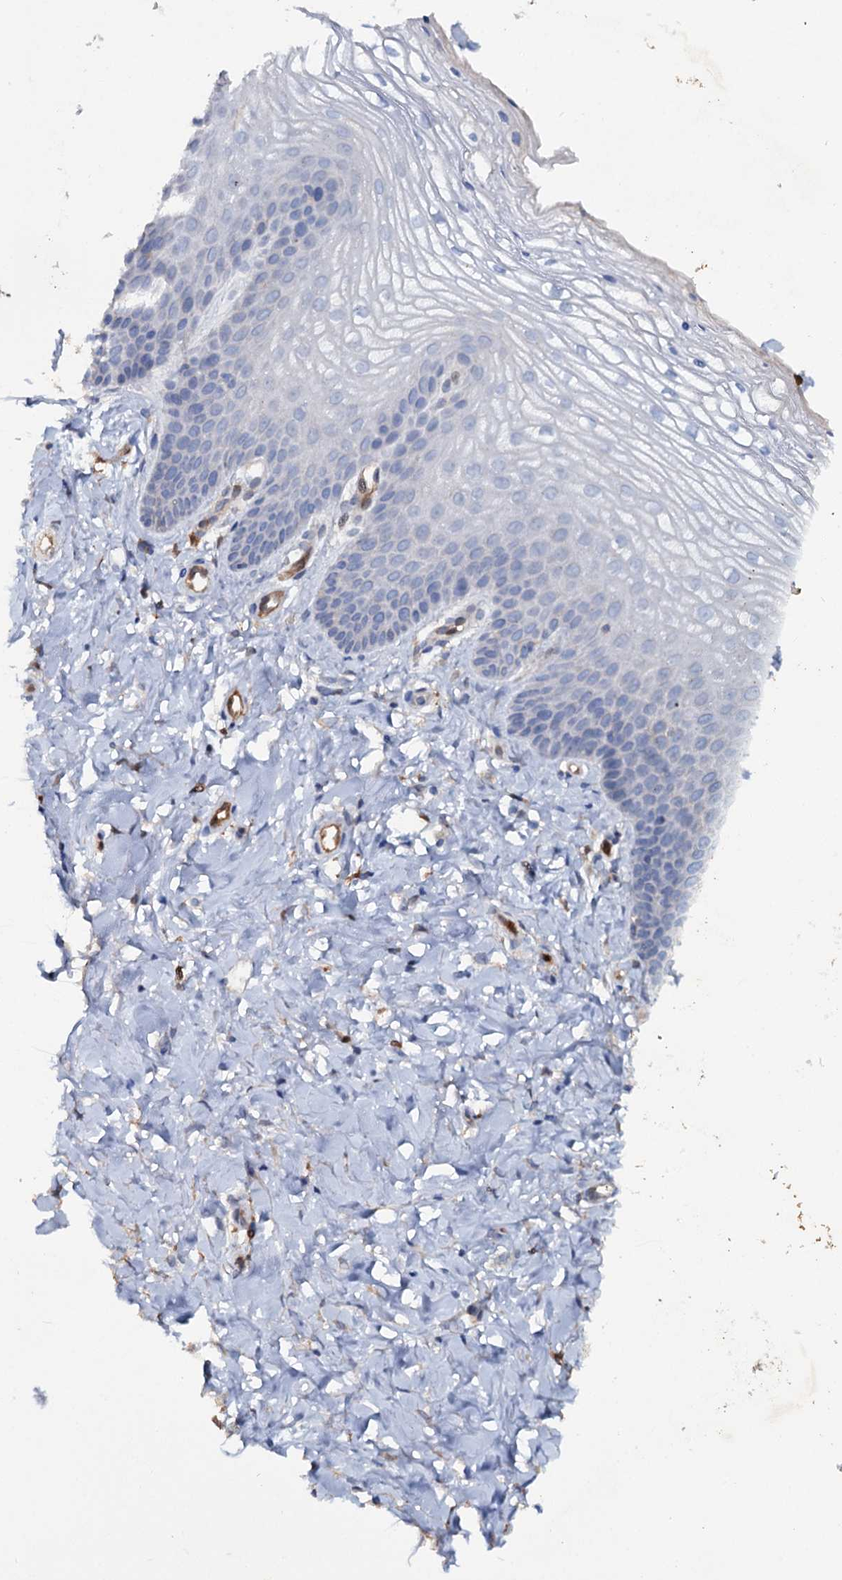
{"staining": {"intensity": "negative", "quantity": "none", "location": "none"}, "tissue": "vagina", "cell_type": "Squamous epithelial cells", "image_type": "normal", "snomed": [{"axis": "morphology", "description": "Normal tissue, NOS"}, {"axis": "topography", "description": "Vagina"}, {"axis": "topography", "description": "Cervix"}], "caption": "DAB immunohistochemical staining of normal human vagina demonstrates no significant expression in squamous epithelial cells.", "gene": "IL17RD", "patient": {"sex": "female", "age": 40}}